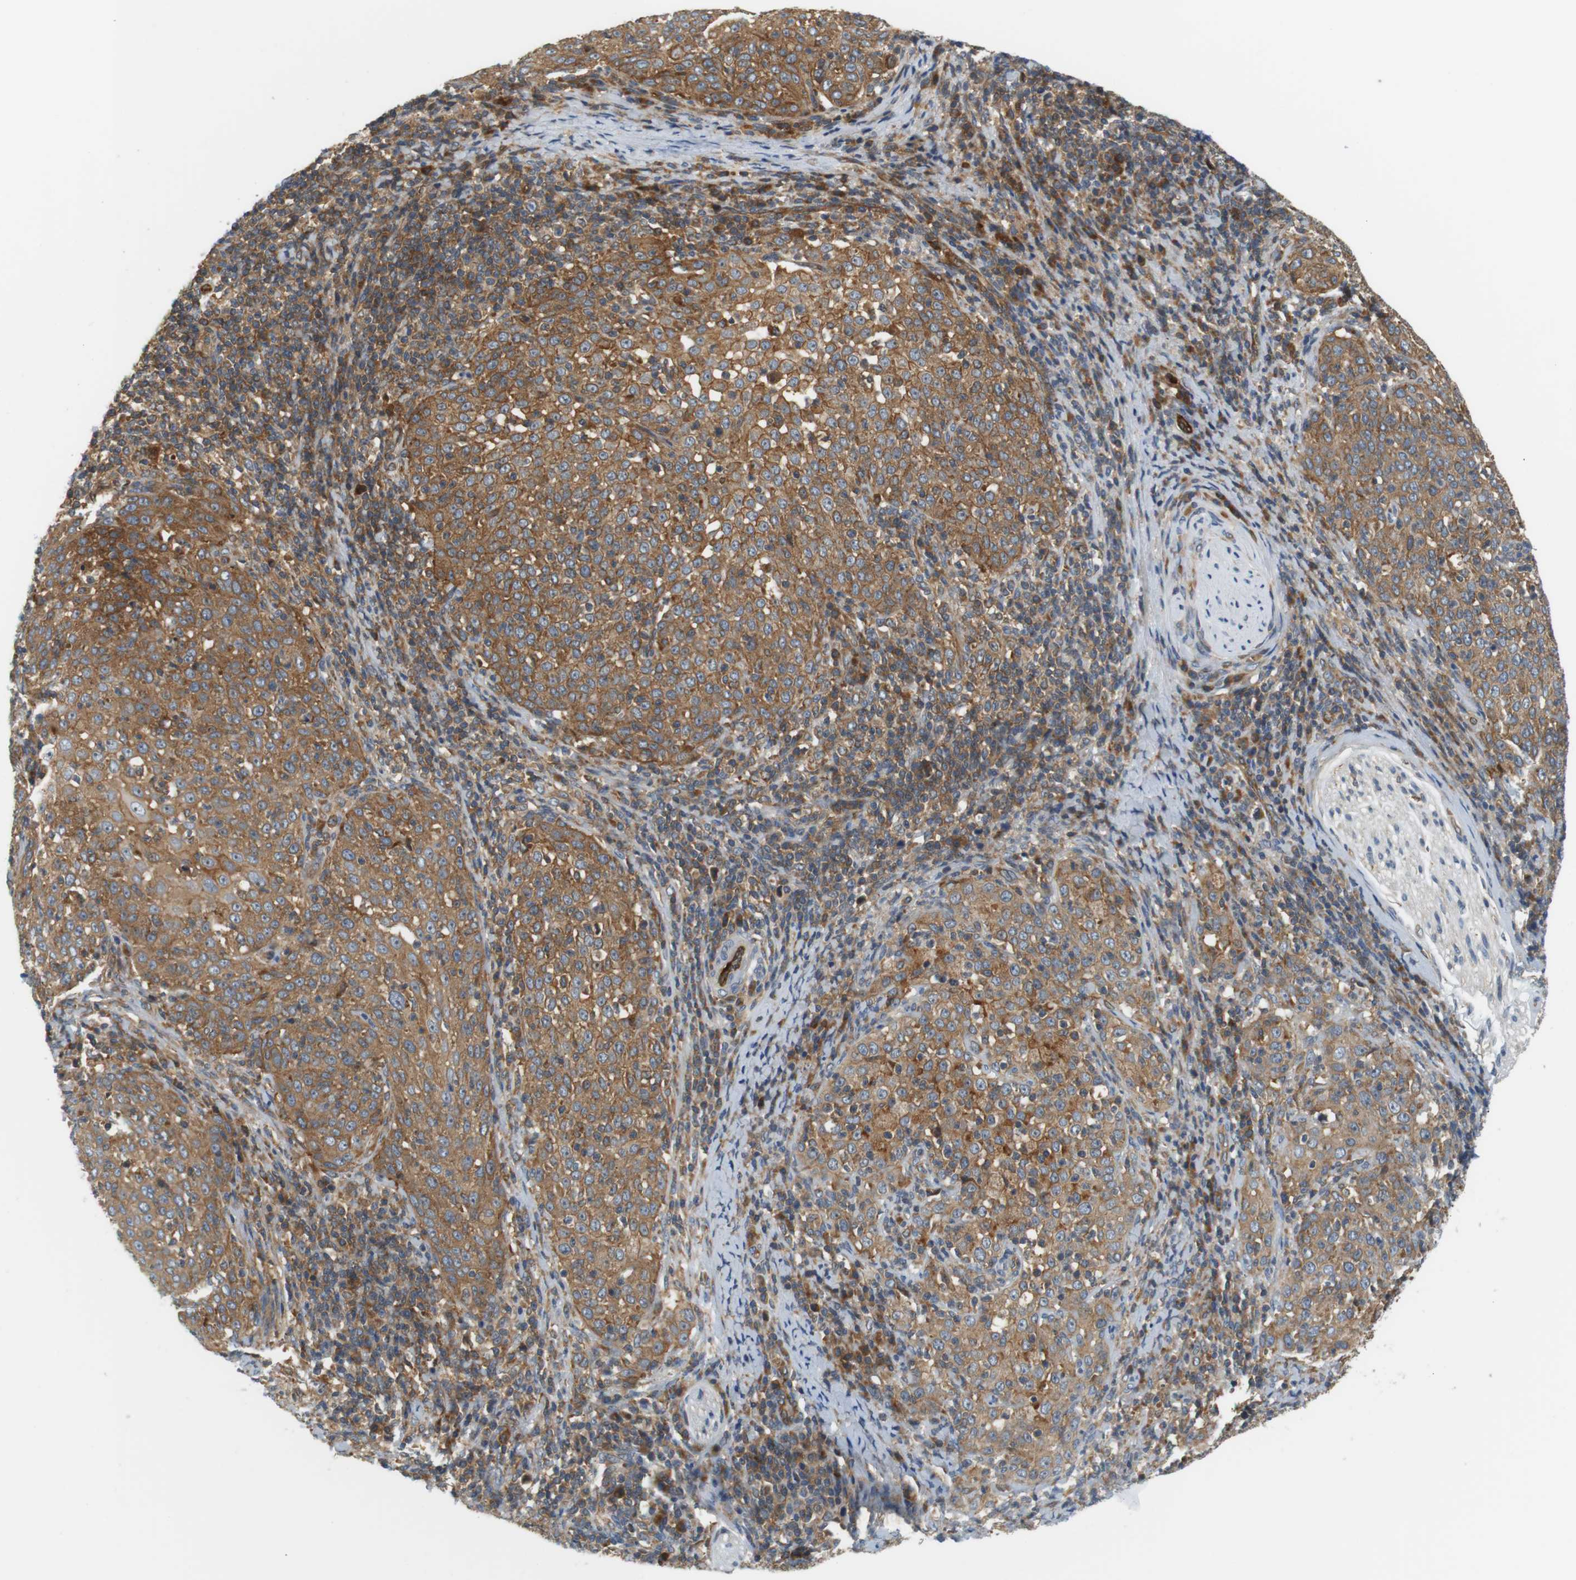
{"staining": {"intensity": "moderate", "quantity": ">75%", "location": "cytoplasmic/membranous"}, "tissue": "cervical cancer", "cell_type": "Tumor cells", "image_type": "cancer", "snomed": [{"axis": "morphology", "description": "Squamous cell carcinoma, NOS"}, {"axis": "topography", "description": "Cervix"}], "caption": "Immunohistochemical staining of cervical squamous cell carcinoma demonstrates medium levels of moderate cytoplasmic/membranous staining in approximately >75% of tumor cells.", "gene": "SH3GLB1", "patient": {"sex": "female", "age": 51}}